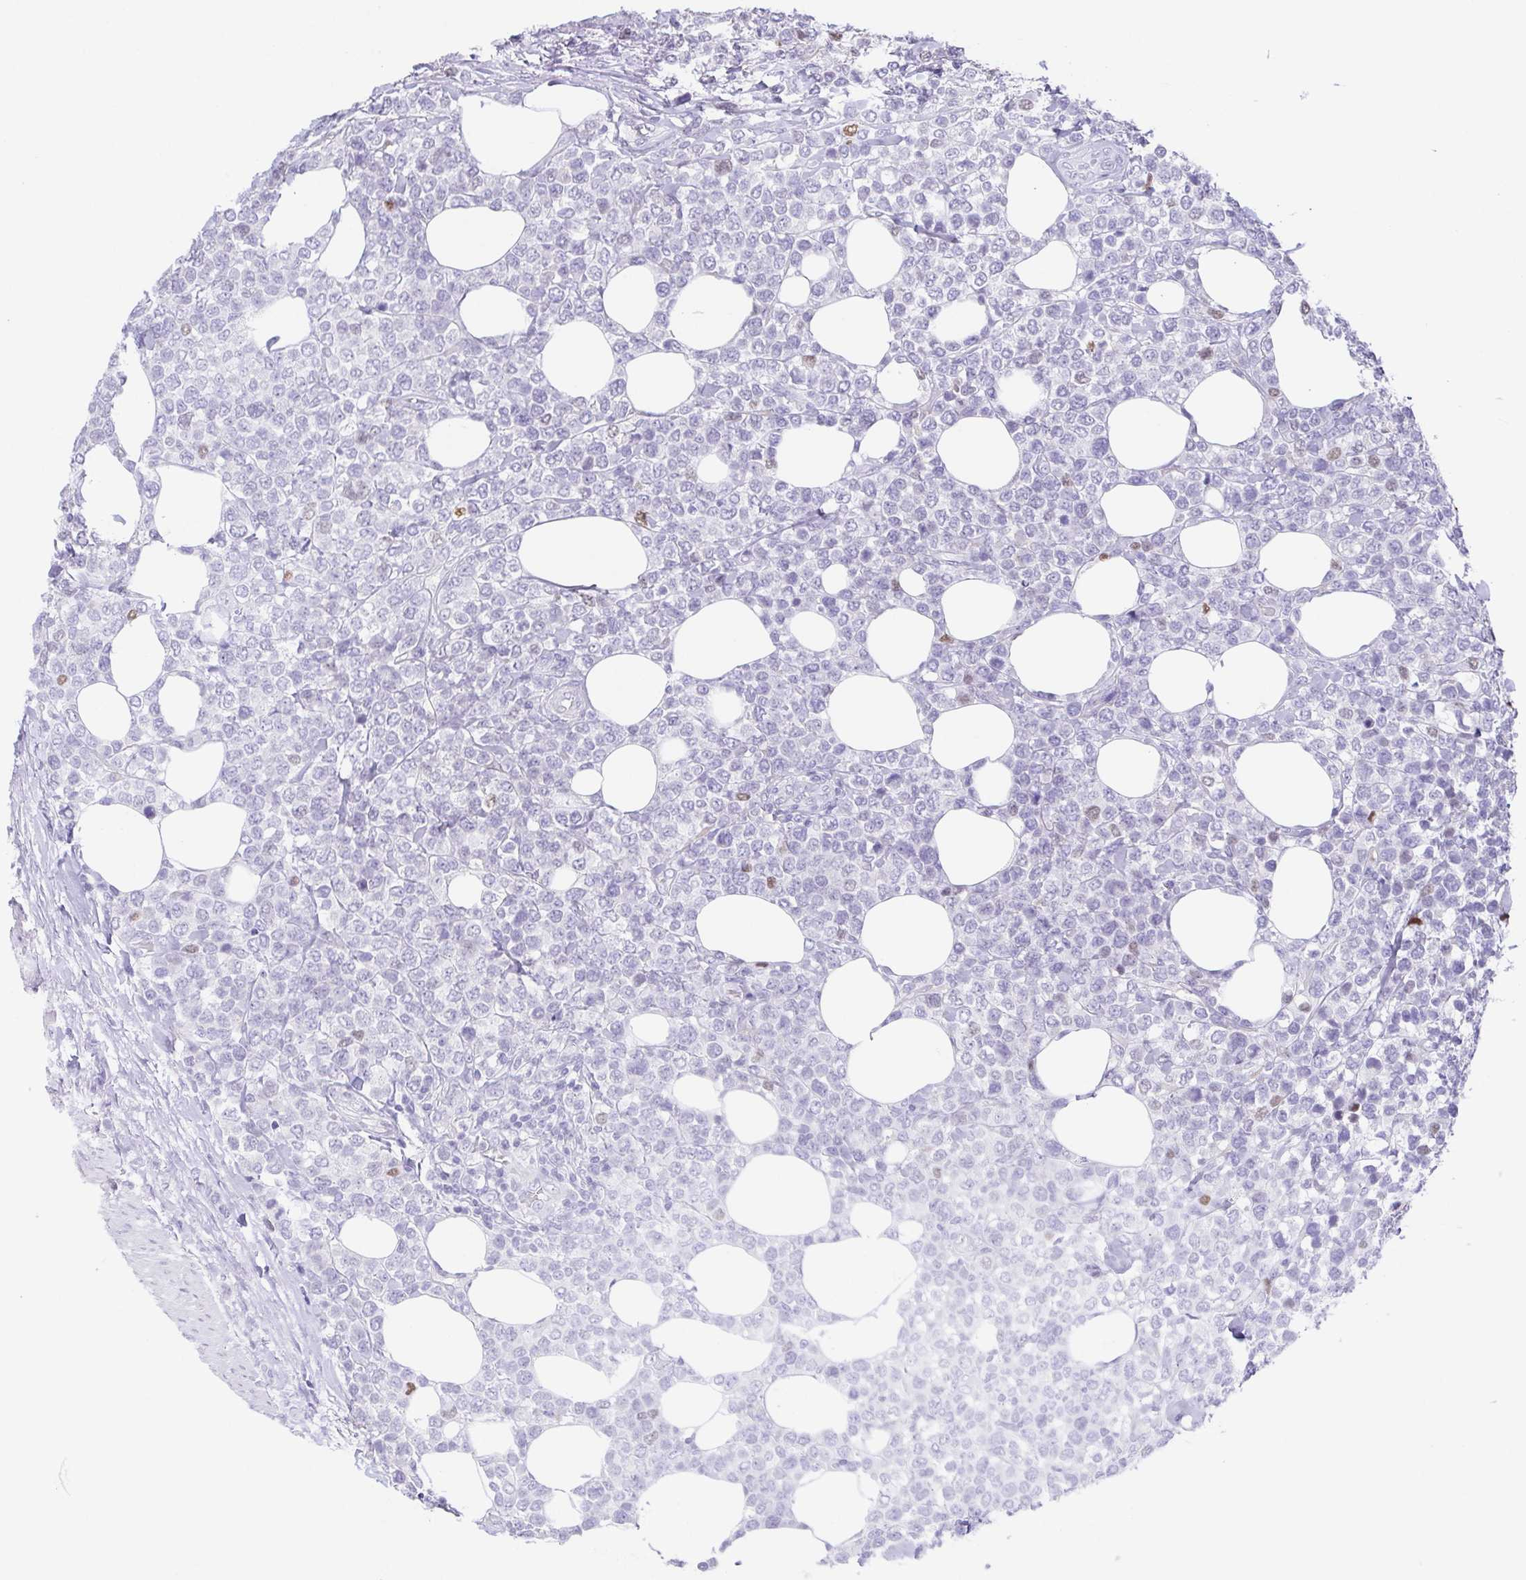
{"staining": {"intensity": "negative", "quantity": "none", "location": "none"}, "tissue": "lymphoma", "cell_type": "Tumor cells", "image_type": "cancer", "snomed": [{"axis": "morphology", "description": "Malignant lymphoma, non-Hodgkin's type, High grade"}, {"axis": "topography", "description": "Soft tissue"}], "caption": "Tumor cells show no significant positivity in malignant lymphoma, non-Hodgkin's type (high-grade).", "gene": "HDGFL1", "patient": {"sex": "female", "age": 56}}